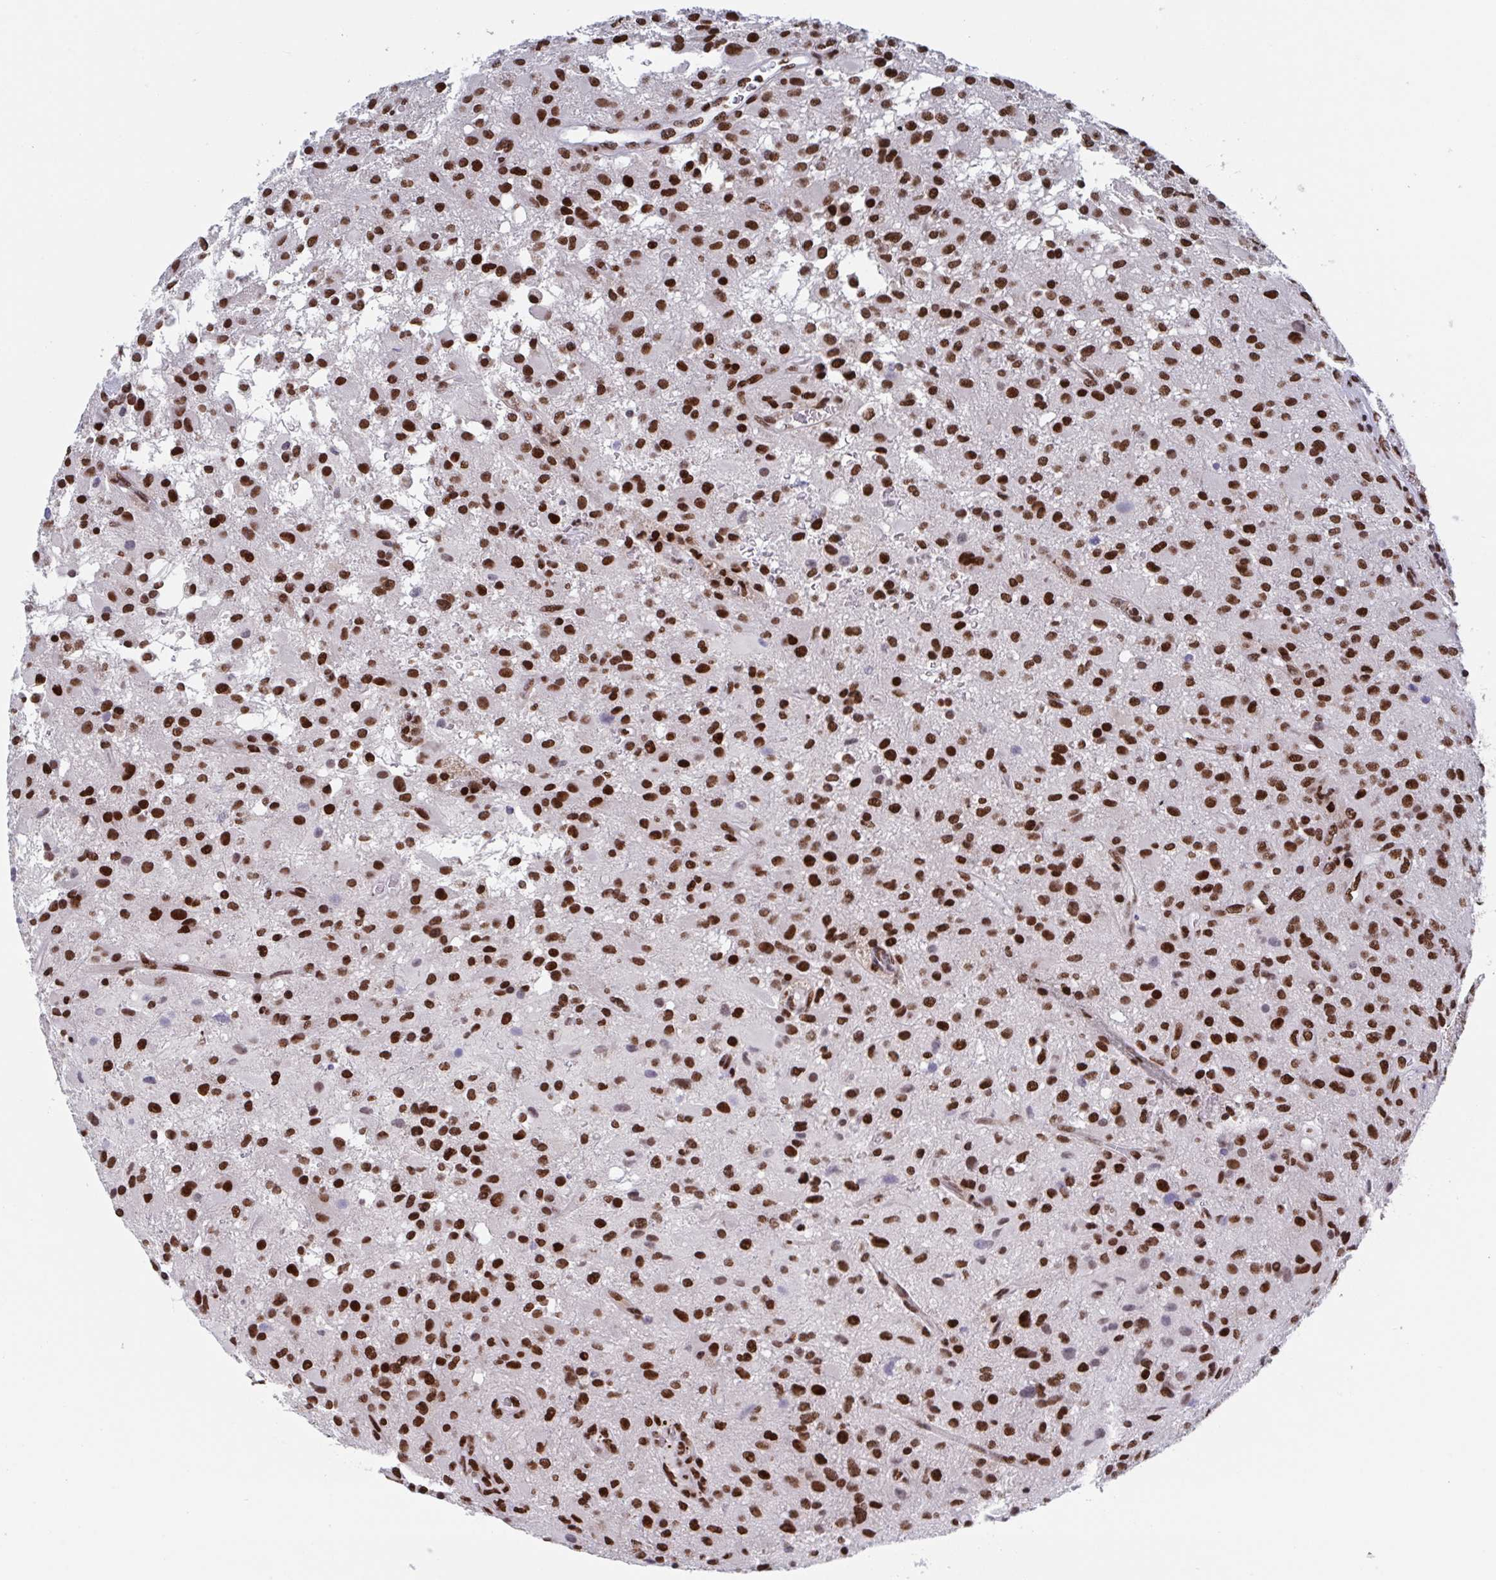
{"staining": {"intensity": "strong", "quantity": ">75%", "location": "nuclear"}, "tissue": "glioma", "cell_type": "Tumor cells", "image_type": "cancer", "snomed": [{"axis": "morphology", "description": "Glioma, malignant, High grade"}, {"axis": "topography", "description": "Brain"}], "caption": "An immunohistochemistry image of neoplastic tissue is shown. Protein staining in brown labels strong nuclear positivity in malignant high-grade glioma within tumor cells.", "gene": "ZNF607", "patient": {"sex": "male", "age": 53}}